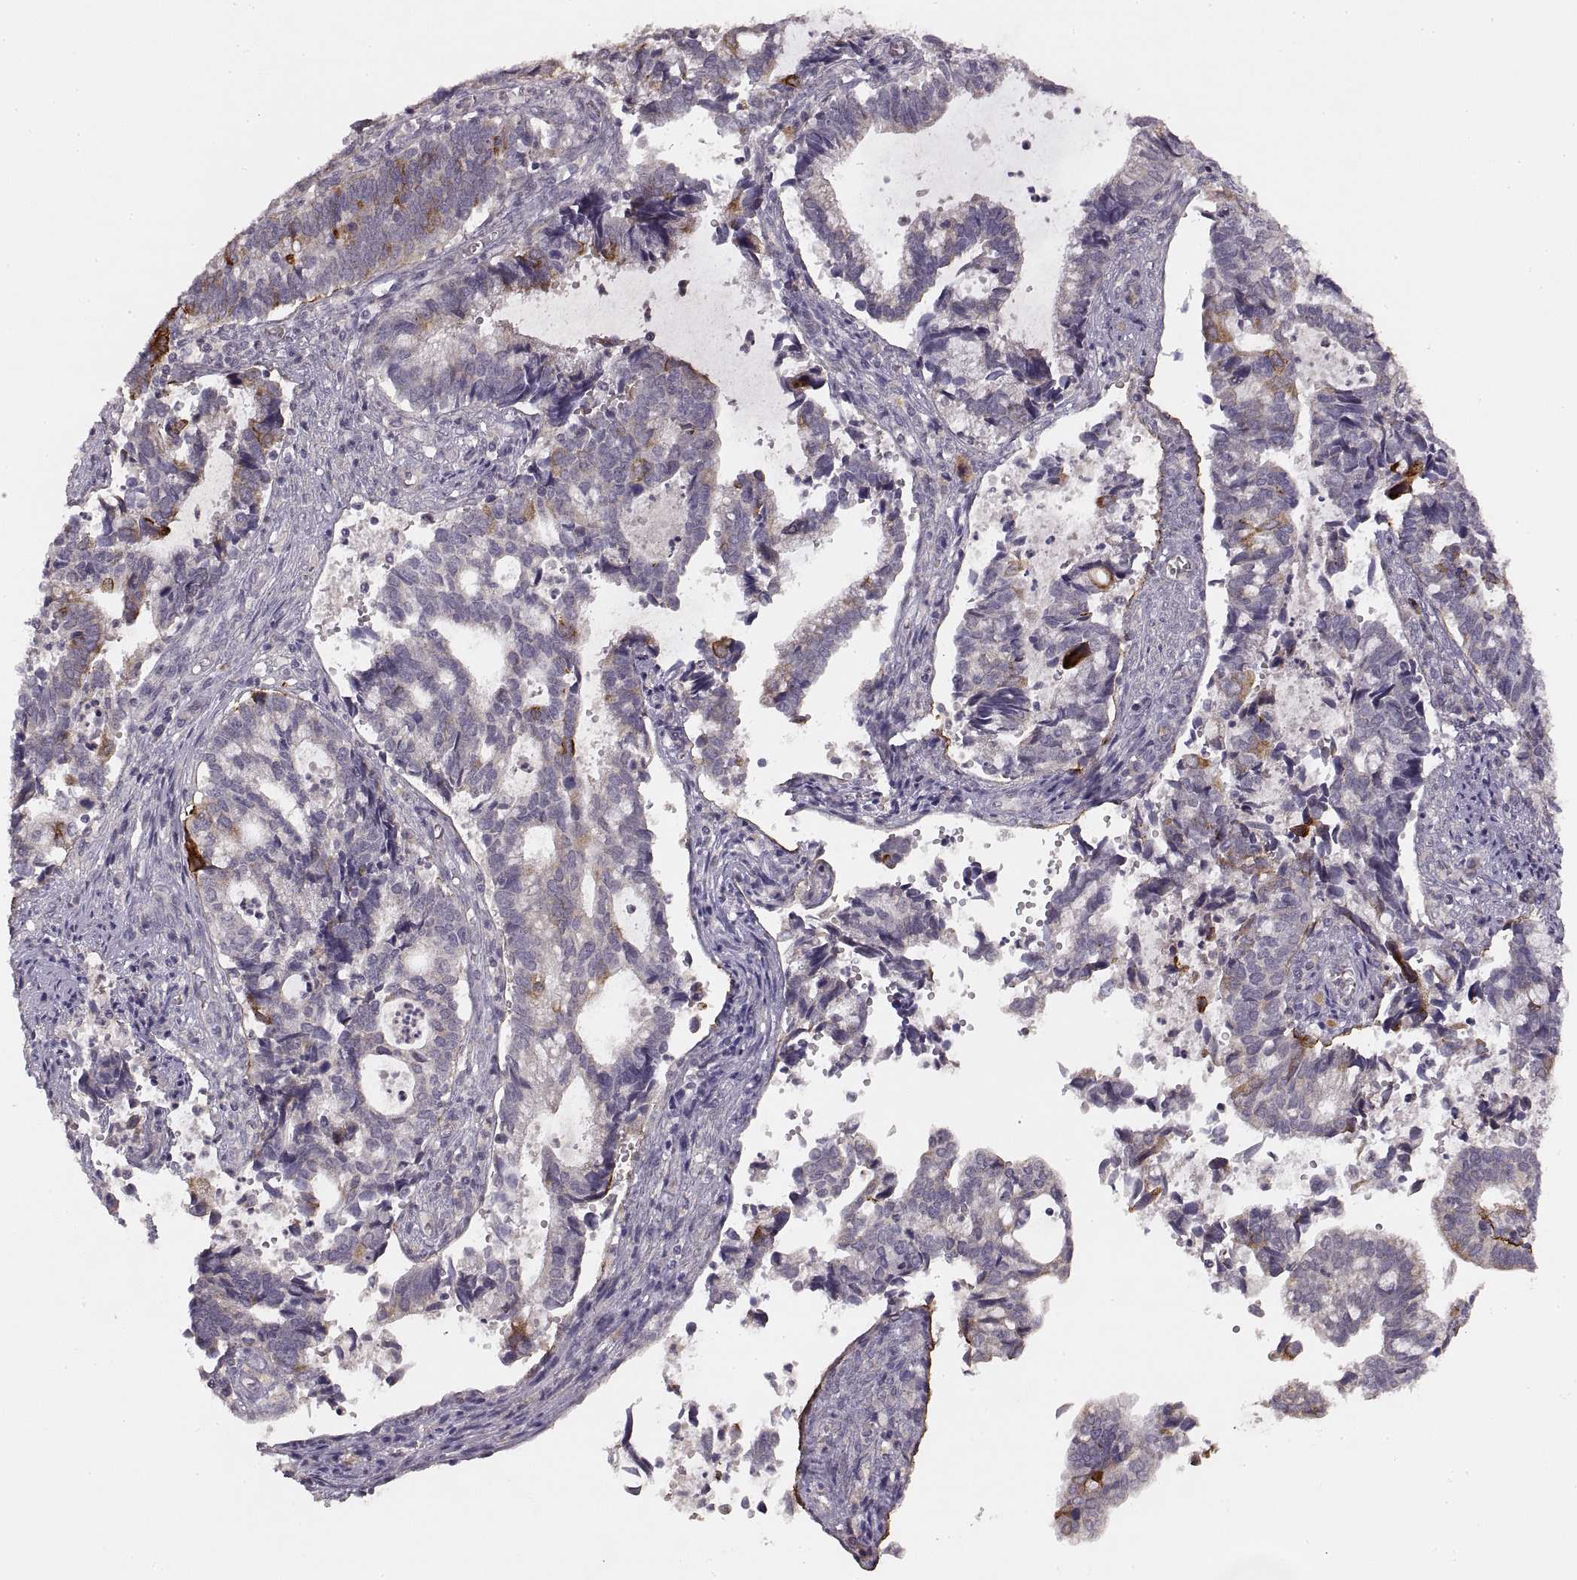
{"staining": {"intensity": "strong", "quantity": "<25%", "location": "cytoplasmic/membranous"}, "tissue": "cervical cancer", "cell_type": "Tumor cells", "image_type": "cancer", "snomed": [{"axis": "morphology", "description": "Adenocarcinoma, NOS"}, {"axis": "topography", "description": "Cervix"}], "caption": "Protein positivity by IHC displays strong cytoplasmic/membranous staining in approximately <25% of tumor cells in cervical adenocarcinoma.", "gene": "LAMC2", "patient": {"sex": "female", "age": 42}}